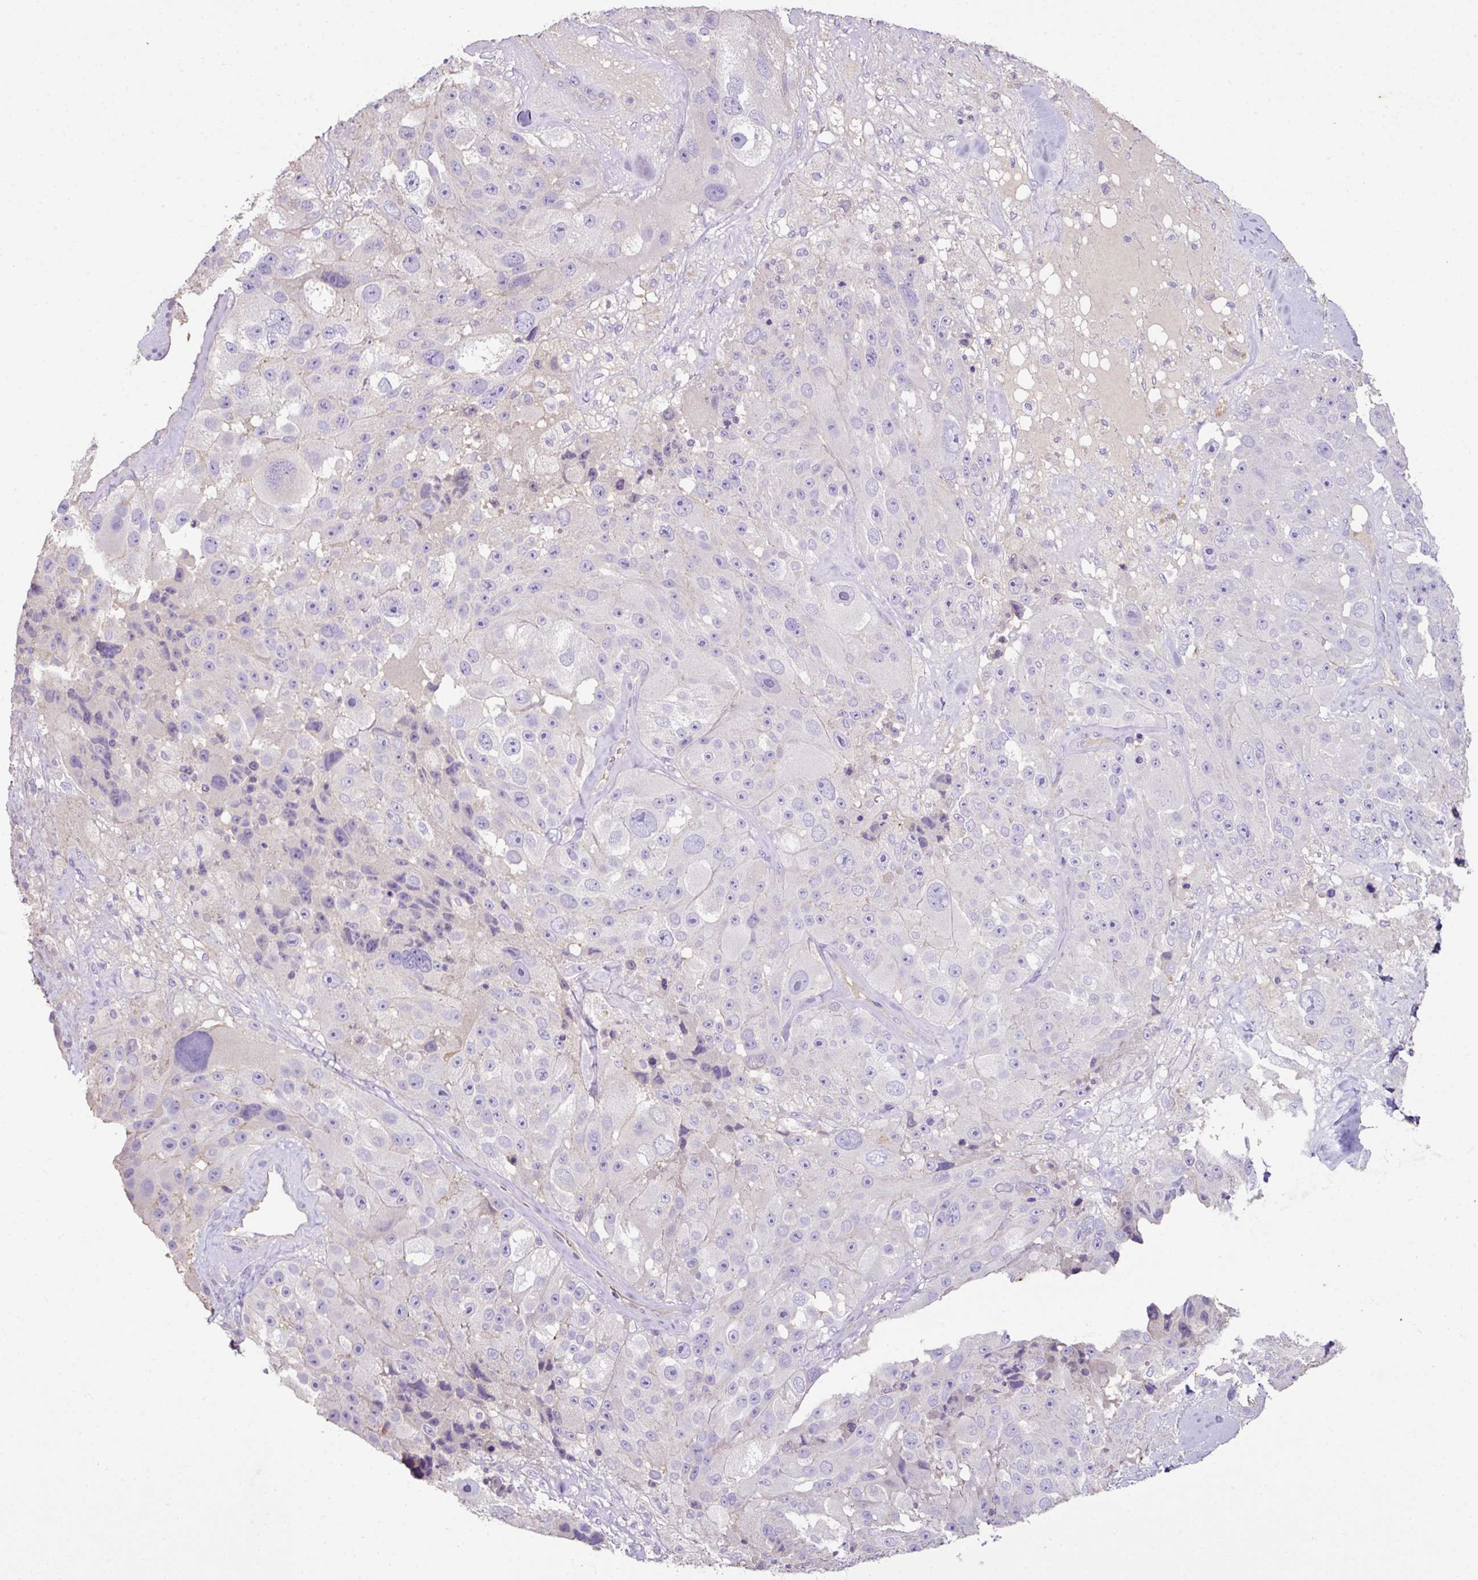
{"staining": {"intensity": "negative", "quantity": "none", "location": "none"}, "tissue": "melanoma", "cell_type": "Tumor cells", "image_type": "cancer", "snomed": [{"axis": "morphology", "description": "Malignant melanoma, Metastatic site"}, {"axis": "topography", "description": "Lymph node"}], "caption": "The immunohistochemistry photomicrograph has no significant expression in tumor cells of melanoma tissue.", "gene": "AGR3", "patient": {"sex": "male", "age": 62}}